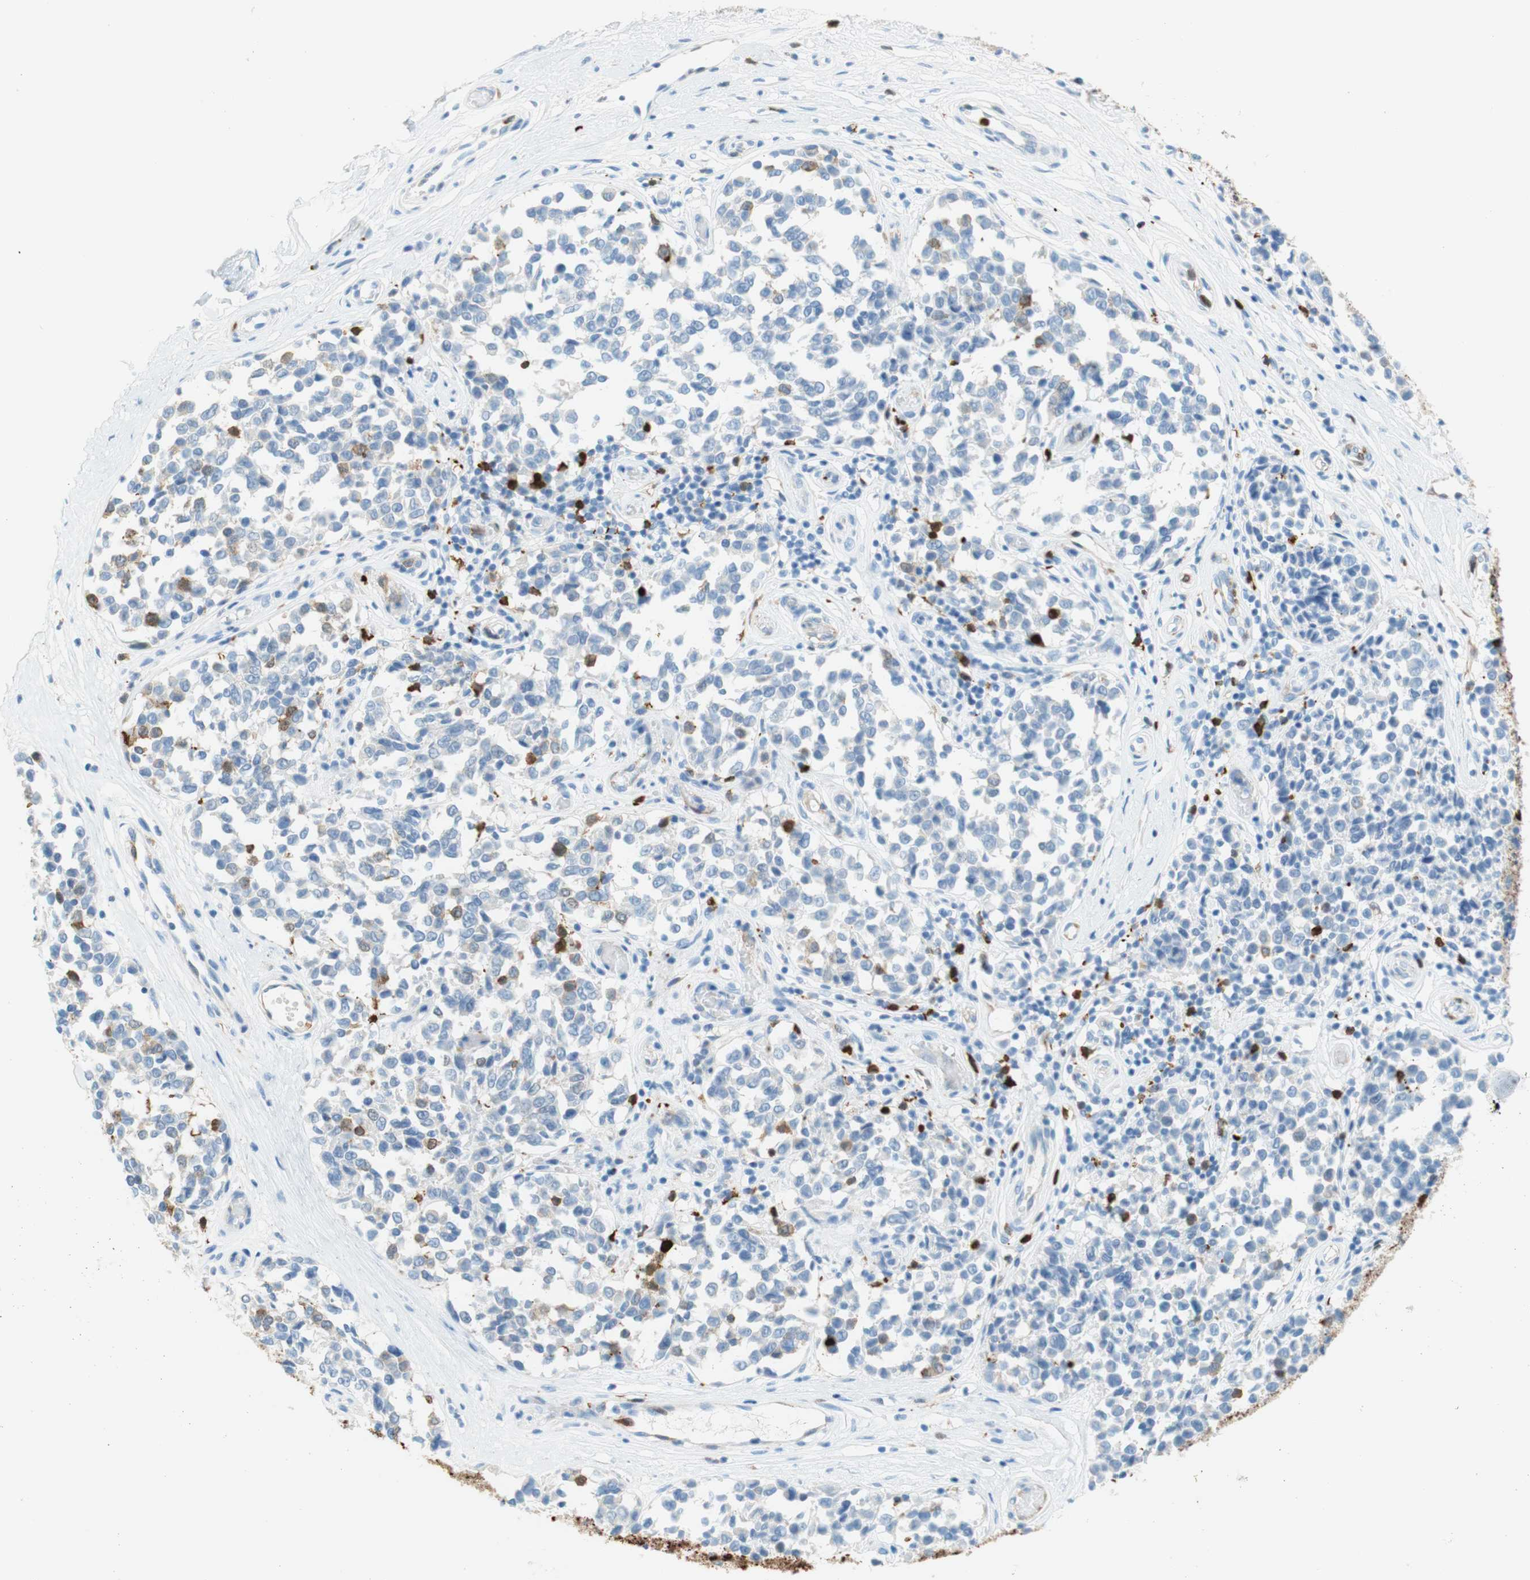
{"staining": {"intensity": "weak", "quantity": "<25%", "location": "cytoplasmic/membranous"}, "tissue": "melanoma", "cell_type": "Tumor cells", "image_type": "cancer", "snomed": [{"axis": "morphology", "description": "Malignant melanoma, NOS"}, {"axis": "topography", "description": "Skin"}], "caption": "Malignant melanoma stained for a protein using immunohistochemistry (IHC) demonstrates no positivity tumor cells.", "gene": "STMN1", "patient": {"sex": "female", "age": 64}}